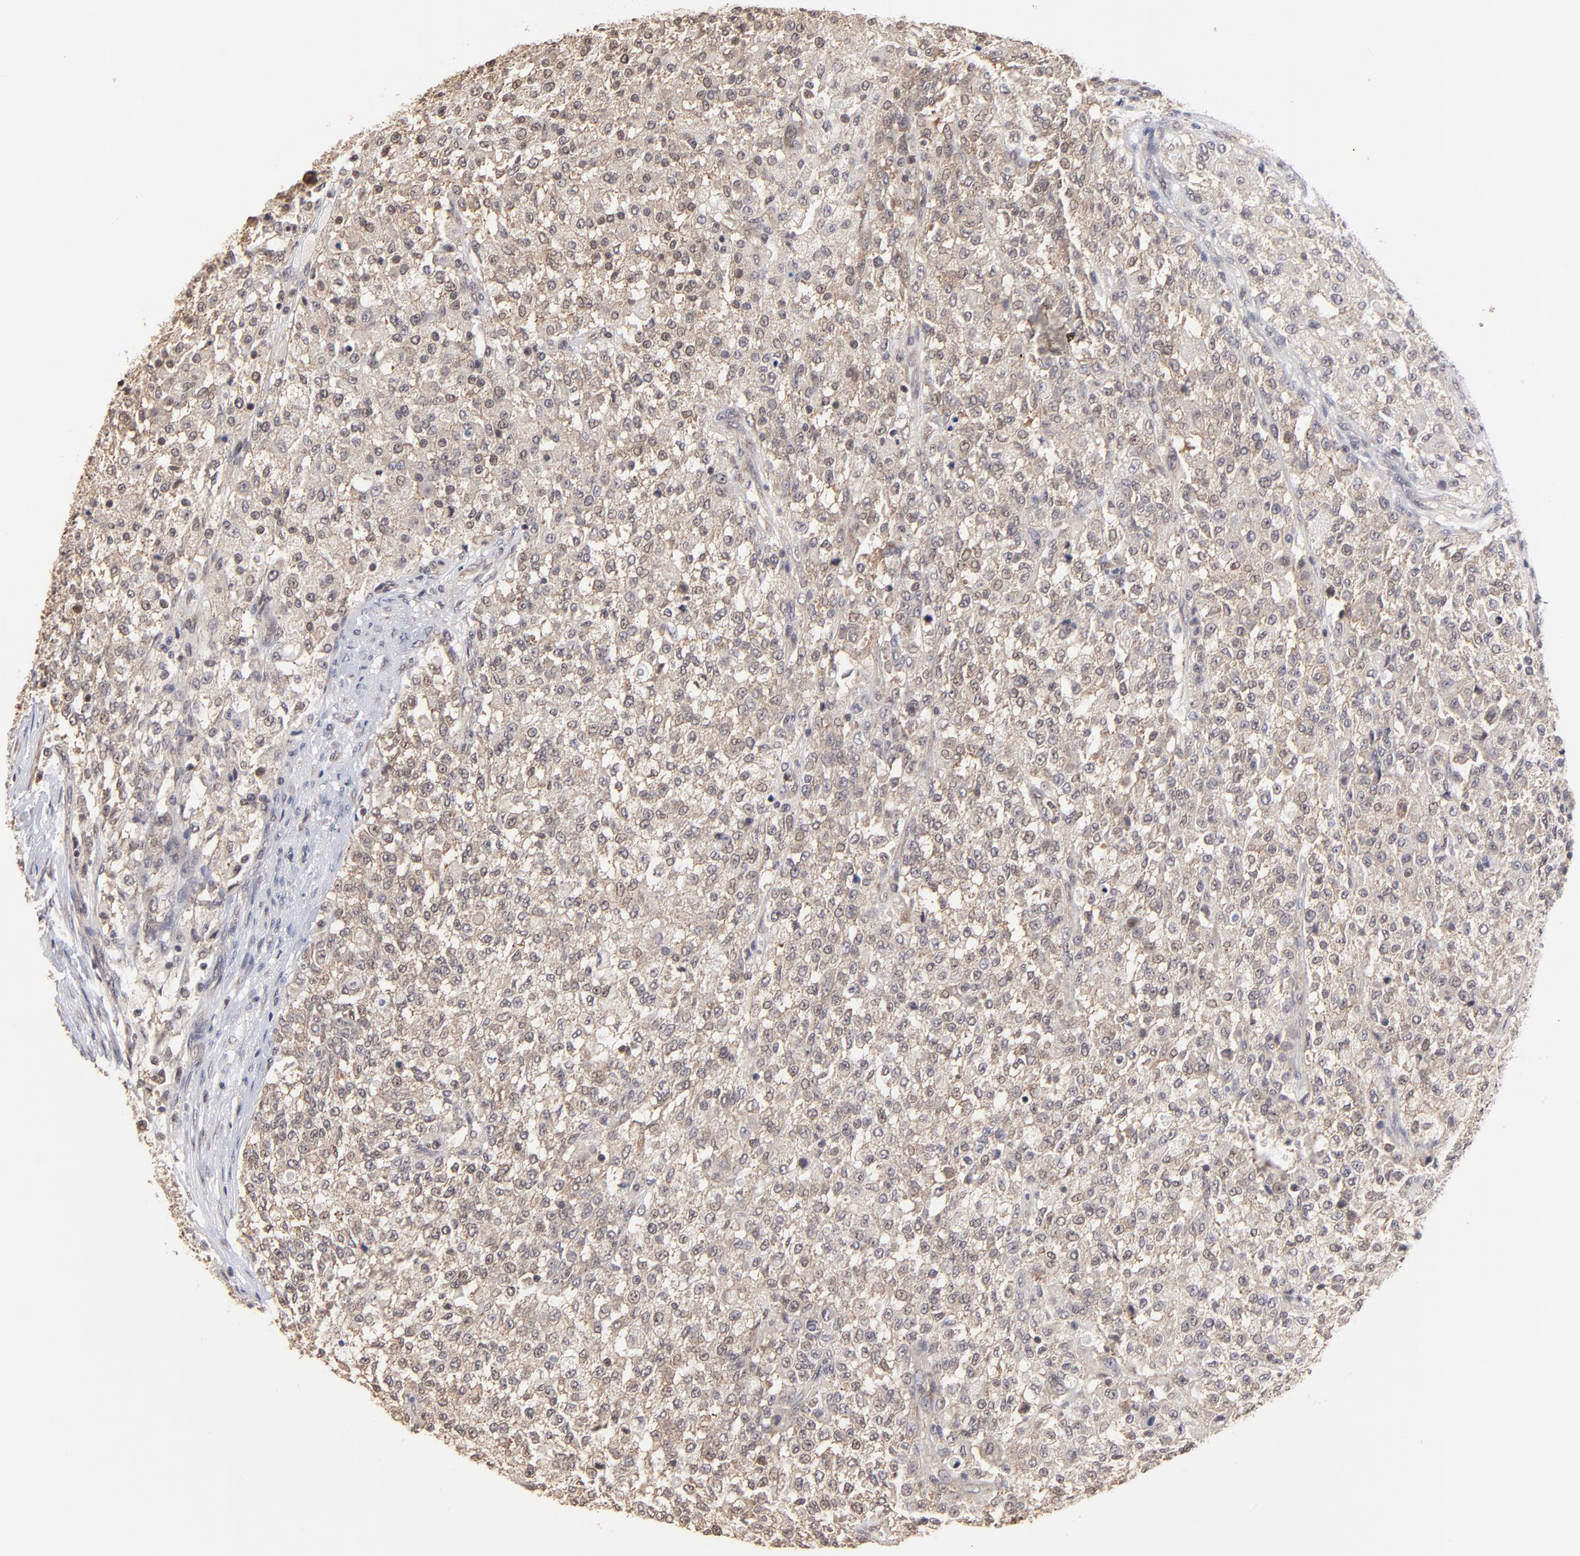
{"staining": {"intensity": "weak", "quantity": "25%-75%", "location": "cytoplasmic/membranous,nuclear"}, "tissue": "testis cancer", "cell_type": "Tumor cells", "image_type": "cancer", "snomed": [{"axis": "morphology", "description": "Seminoma, NOS"}, {"axis": "topography", "description": "Testis"}], "caption": "An immunohistochemistry histopathology image of neoplastic tissue is shown. Protein staining in brown shows weak cytoplasmic/membranous and nuclear positivity in seminoma (testis) within tumor cells.", "gene": "BRPF1", "patient": {"sex": "male", "age": 59}}